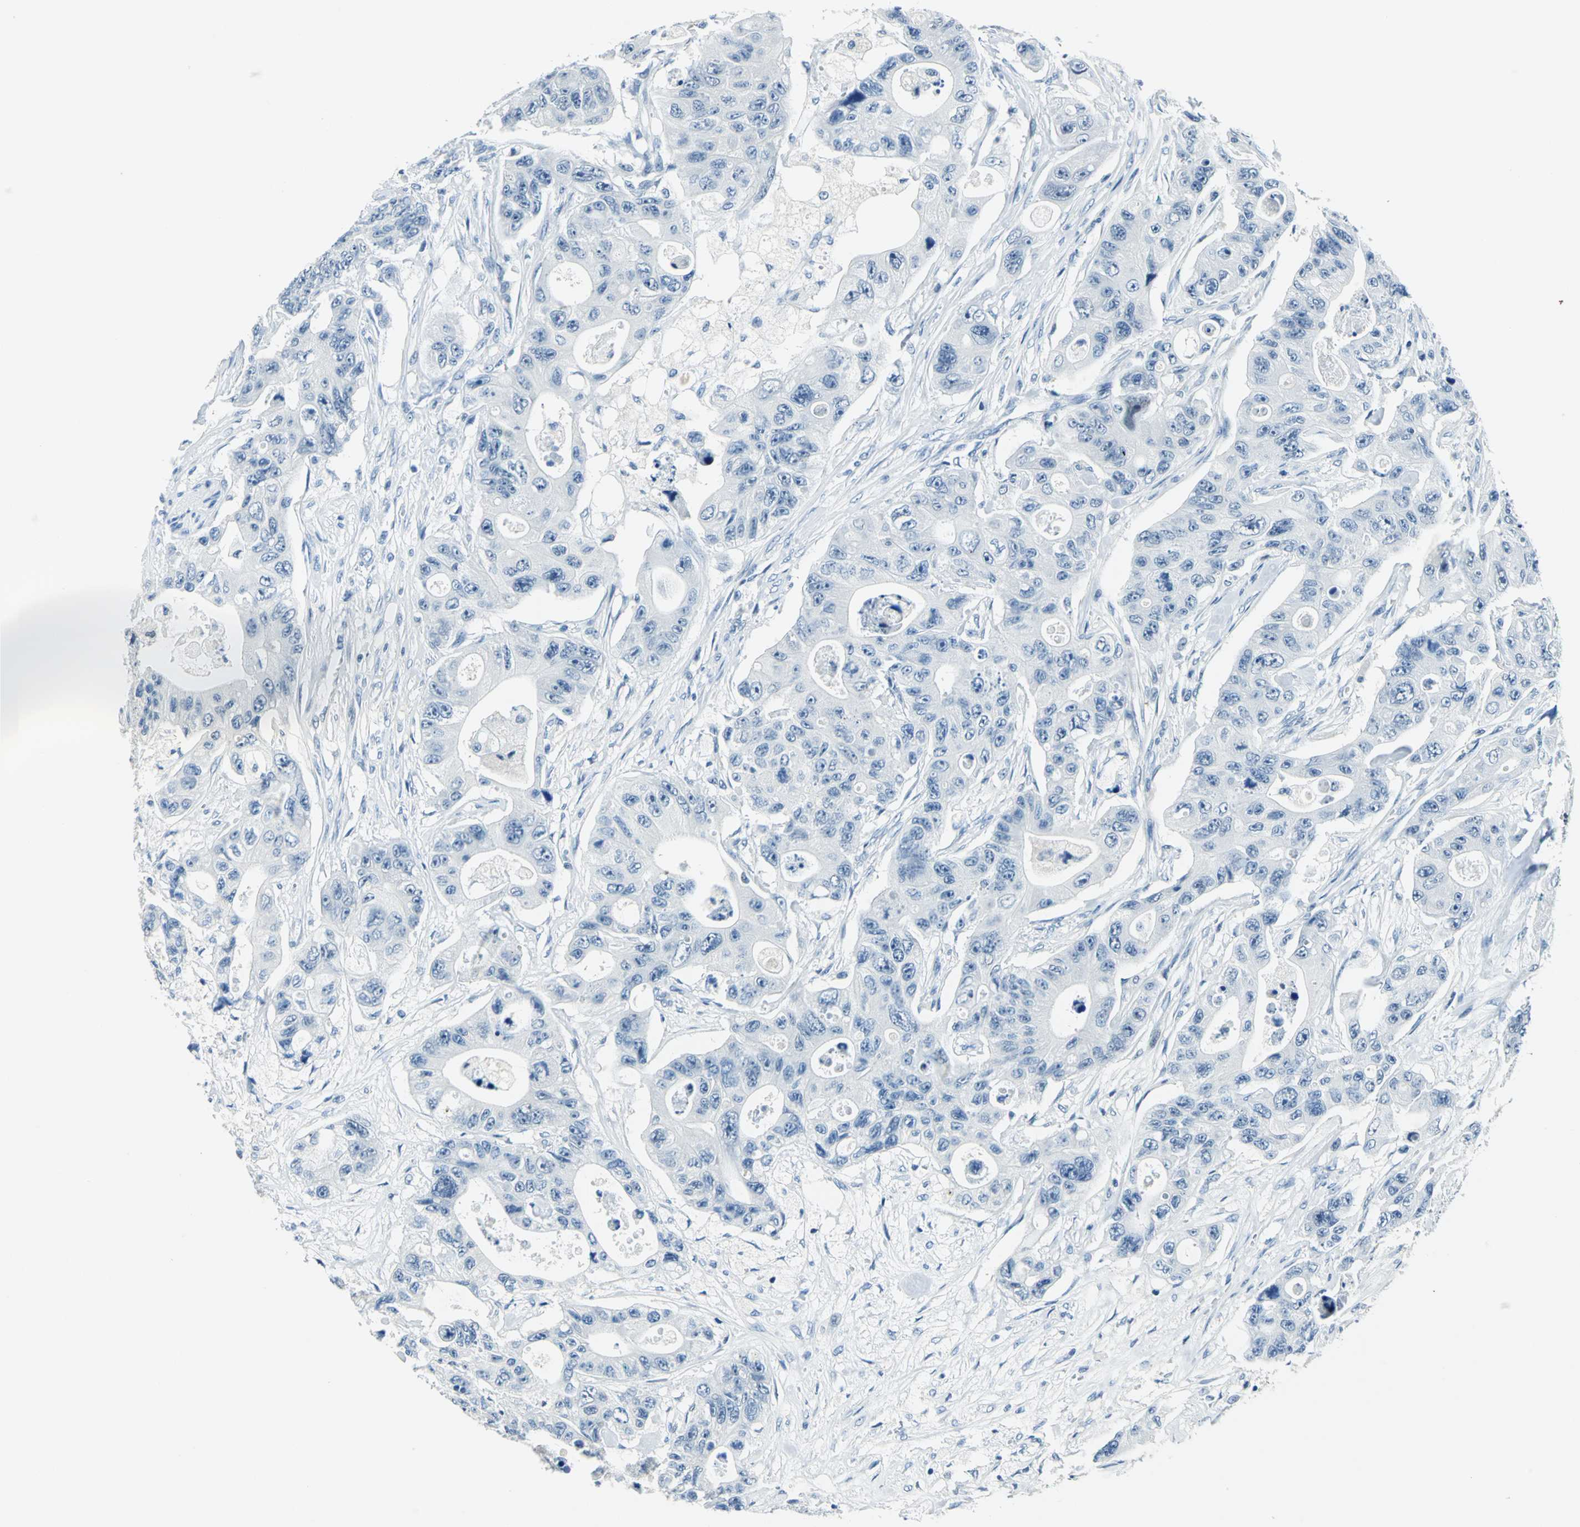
{"staining": {"intensity": "negative", "quantity": "none", "location": "none"}, "tissue": "colorectal cancer", "cell_type": "Tumor cells", "image_type": "cancer", "snomed": [{"axis": "morphology", "description": "Adenocarcinoma, NOS"}, {"axis": "topography", "description": "Colon"}], "caption": "The immunohistochemistry micrograph has no significant expression in tumor cells of adenocarcinoma (colorectal) tissue. (Brightfield microscopy of DAB IHC at high magnification).", "gene": "RAD17", "patient": {"sex": "female", "age": 46}}